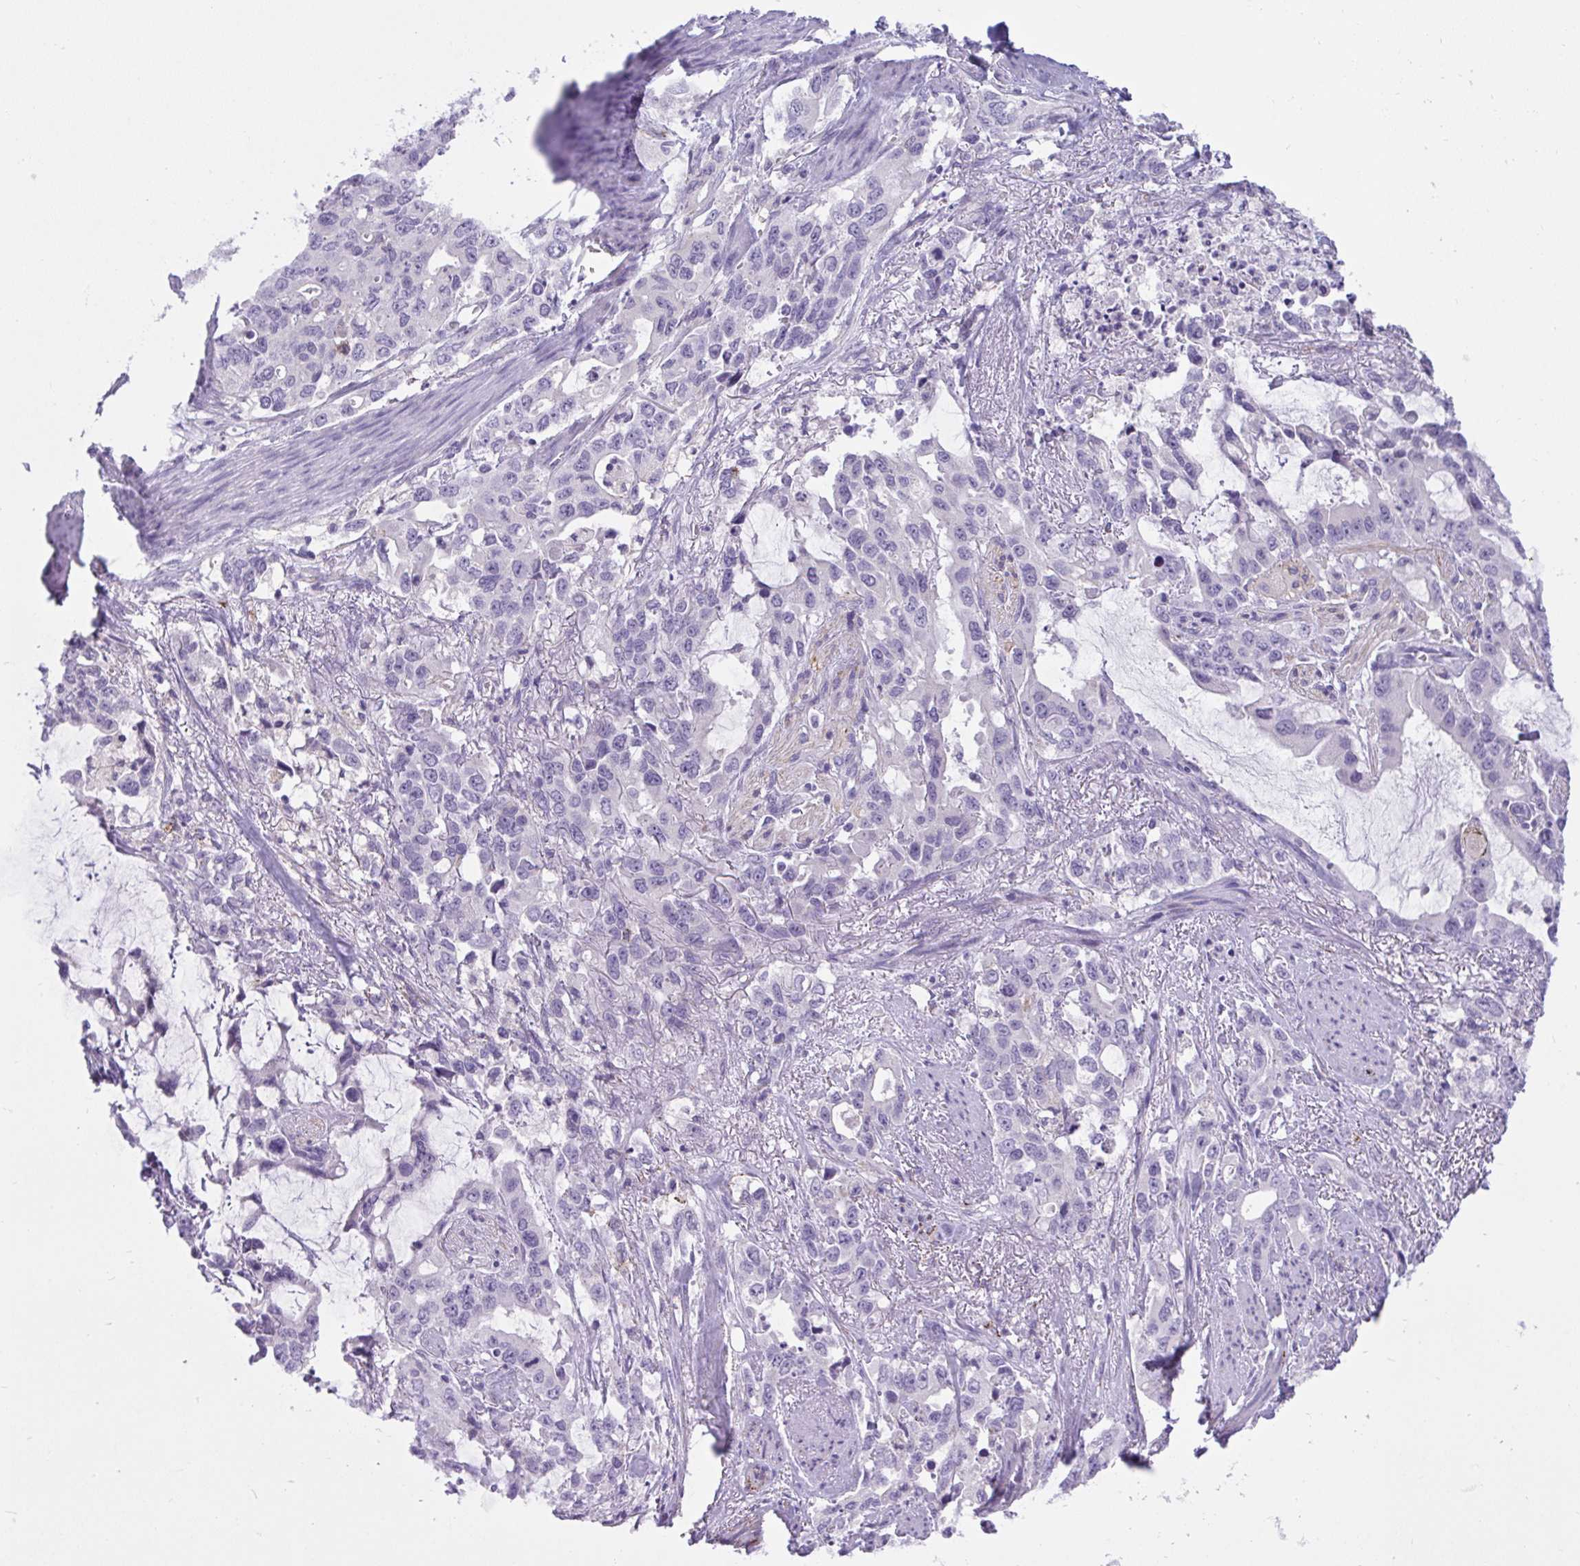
{"staining": {"intensity": "negative", "quantity": "none", "location": "none"}, "tissue": "stomach cancer", "cell_type": "Tumor cells", "image_type": "cancer", "snomed": [{"axis": "morphology", "description": "Adenocarcinoma, NOS"}, {"axis": "topography", "description": "Stomach, upper"}], "caption": "Human stomach adenocarcinoma stained for a protein using IHC demonstrates no positivity in tumor cells.", "gene": "SEMA6B", "patient": {"sex": "male", "age": 85}}